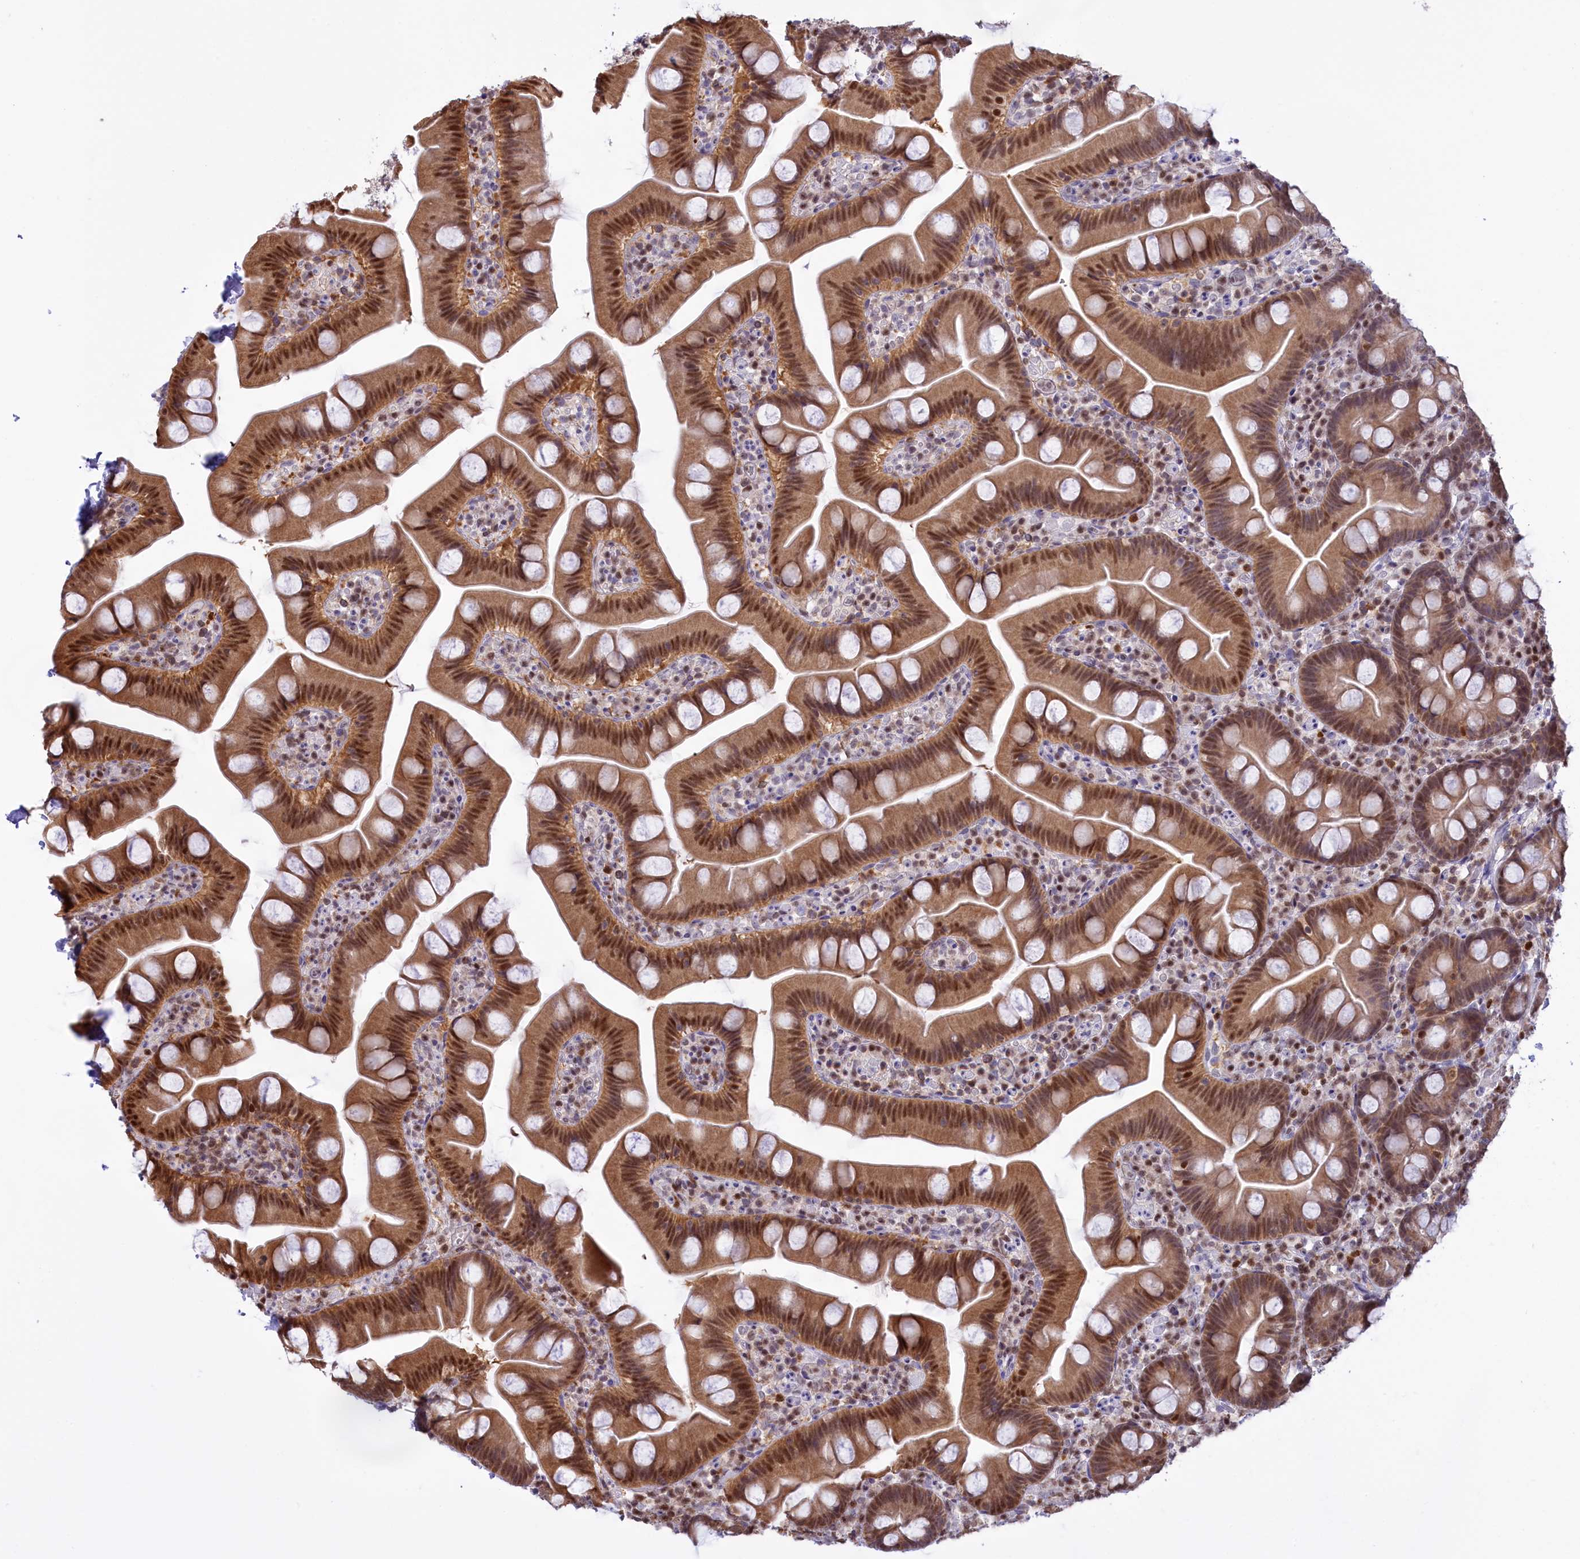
{"staining": {"intensity": "moderate", "quantity": ">75%", "location": "cytoplasmic/membranous,nuclear"}, "tissue": "small intestine", "cell_type": "Glandular cells", "image_type": "normal", "snomed": [{"axis": "morphology", "description": "Normal tissue, NOS"}, {"axis": "topography", "description": "Small intestine"}], "caption": "Protein analysis of unremarkable small intestine demonstrates moderate cytoplasmic/membranous,nuclear expression in about >75% of glandular cells.", "gene": "IZUMO2", "patient": {"sex": "female", "age": 68}}